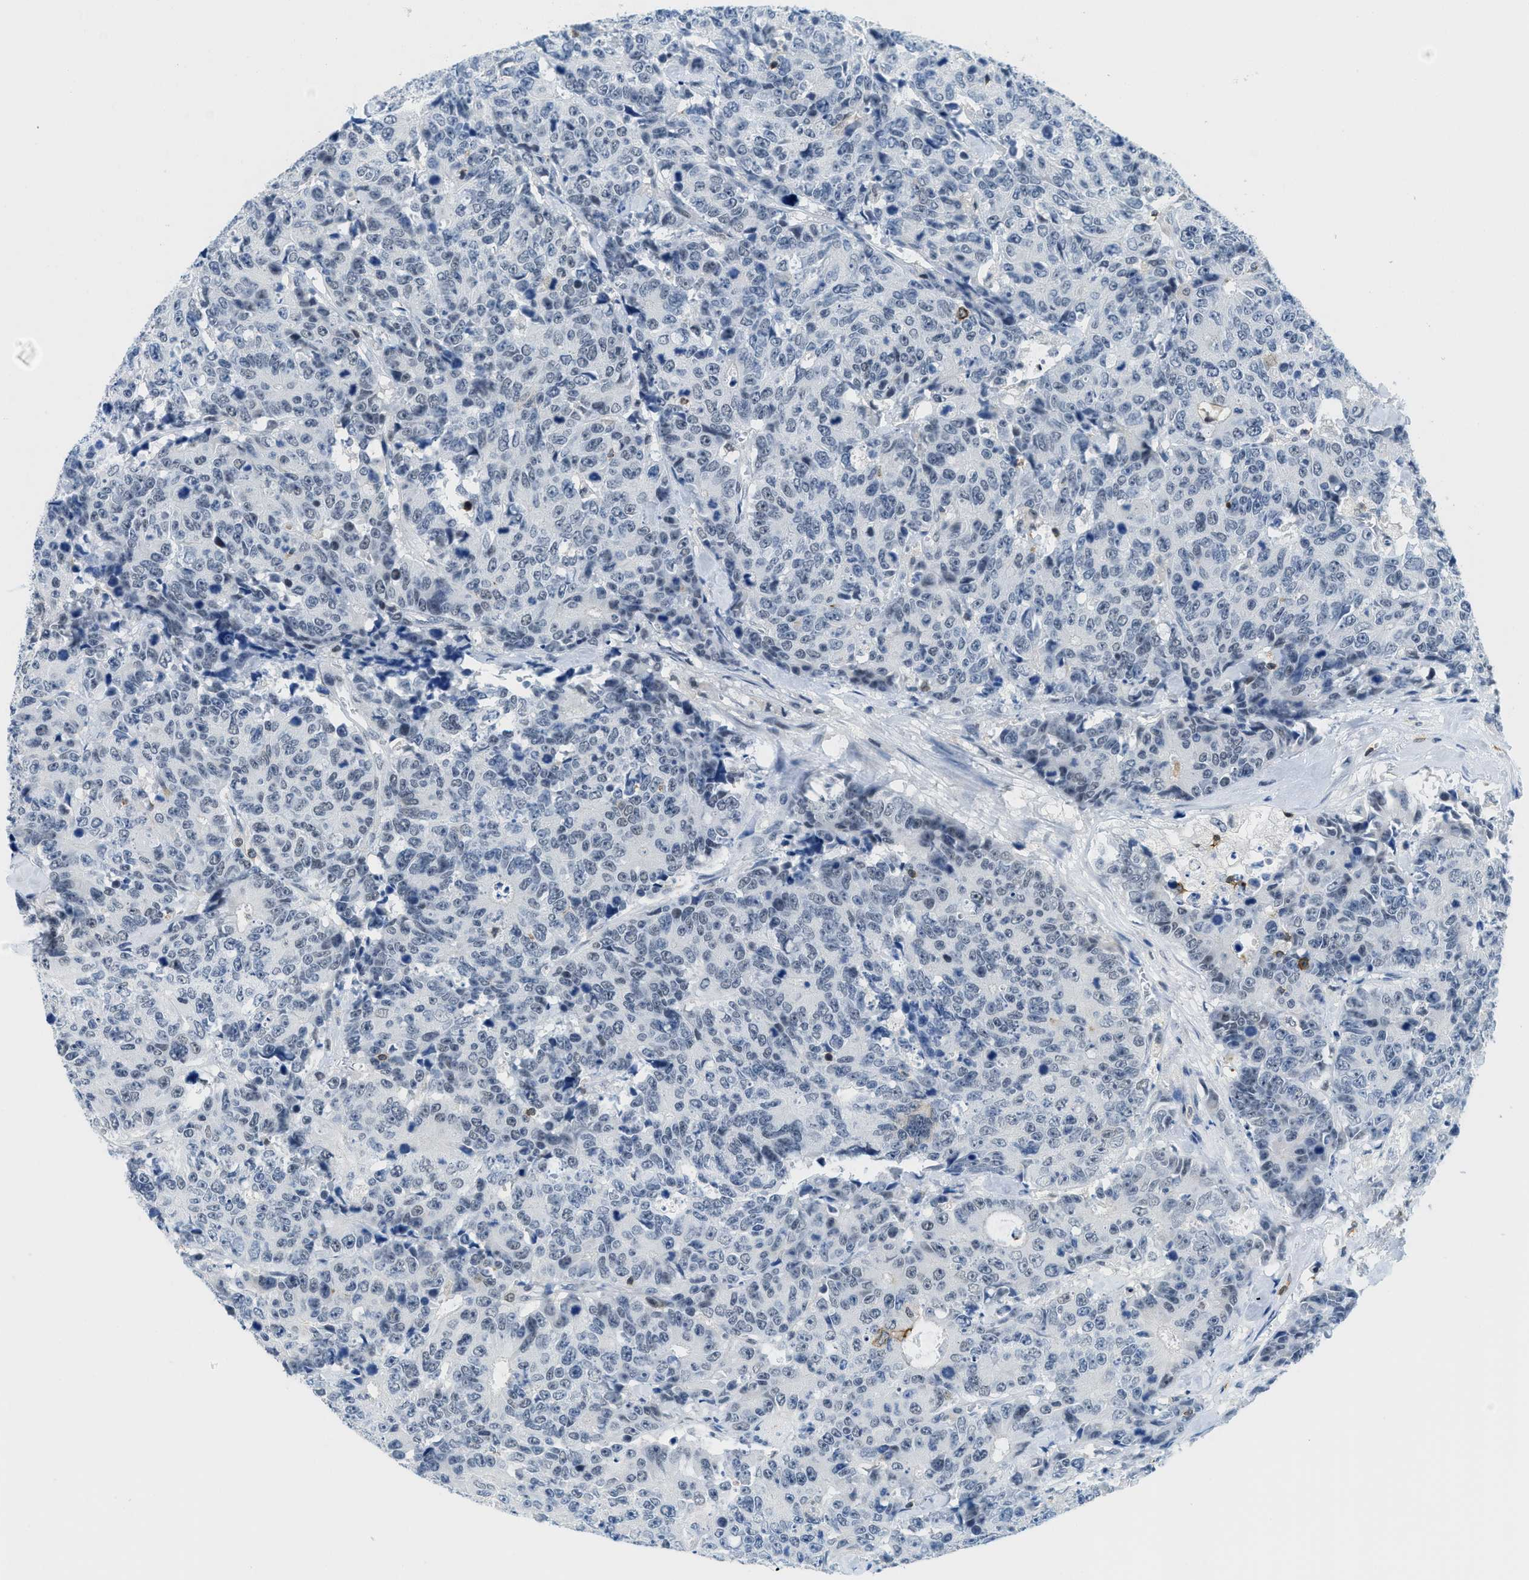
{"staining": {"intensity": "negative", "quantity": "none", "location": "none"}, "tissue": "colorectal cancer", "cell_type": "Tumor cells", "image_type": "cancer", "snomed": [{"axis": "morphology", "description": "Adenocarcinoma, NOS"}, {"axis": "topography", "description": "Colon"}], "caption": "An image of human adenocarcinoma (colorectal) is negative for staining in tumor cells.", "gene": "FAM151A", "patient": {"sex": "female", "age": 86}}